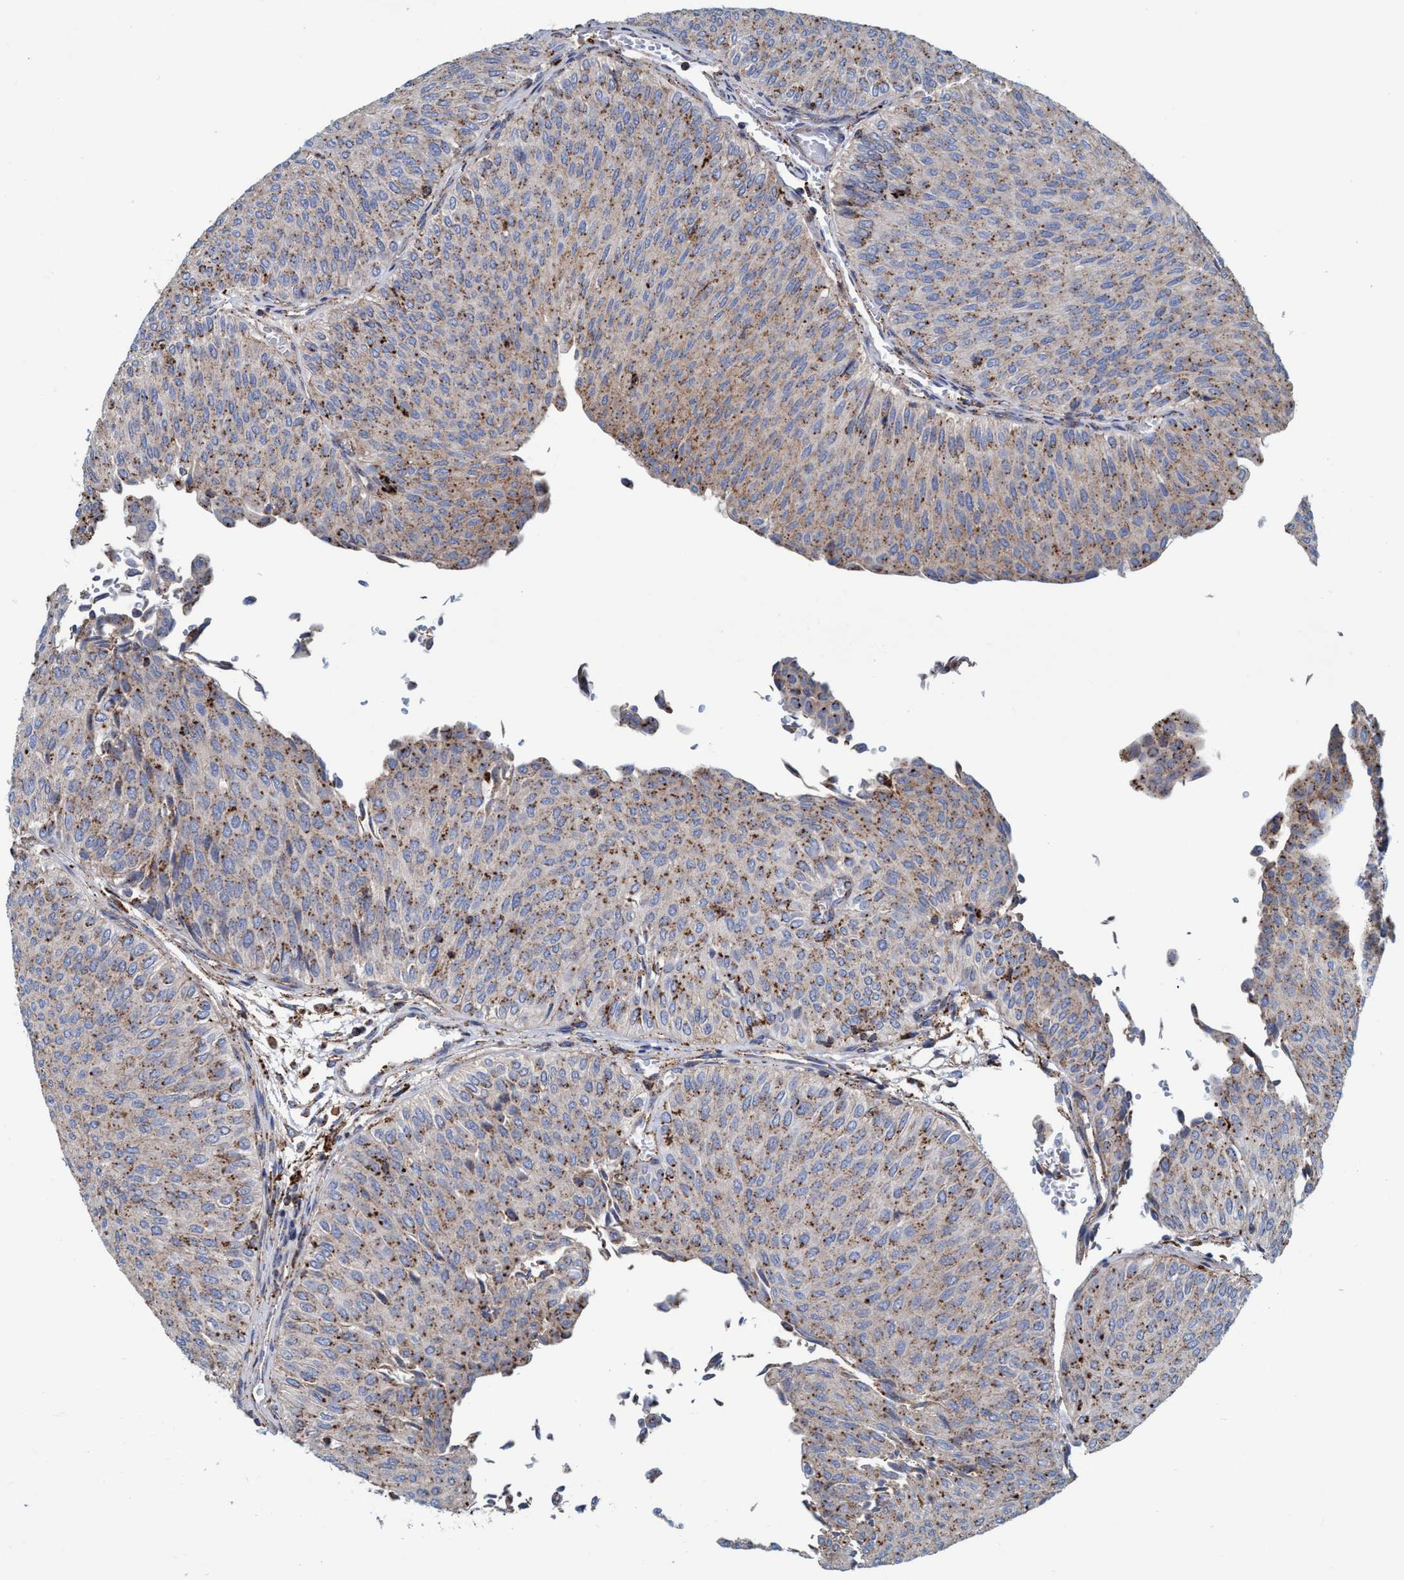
{"staining": {"intensity": "moderate", "quantity": ">75%", "location": "cytoplasmic/membranous"}, "tissue": "urothelial cancer", "cell_type": "Tumor cells", "image_type": "cancer", "snomed": [{"axis": "morphology", "description": "Urothelial carcinoma, Low grade"}, {"axis": "topography", "description": "Urinary bladder"}], "caption": "About >75% of tumor cells in urothelial cancer demonstrate moderate cytoplasmic/membranous protein staining as visualized by brown immunohistochemical staining.", "gene": "TRIM65", "patient": {"sex": "male", "age": 78}}